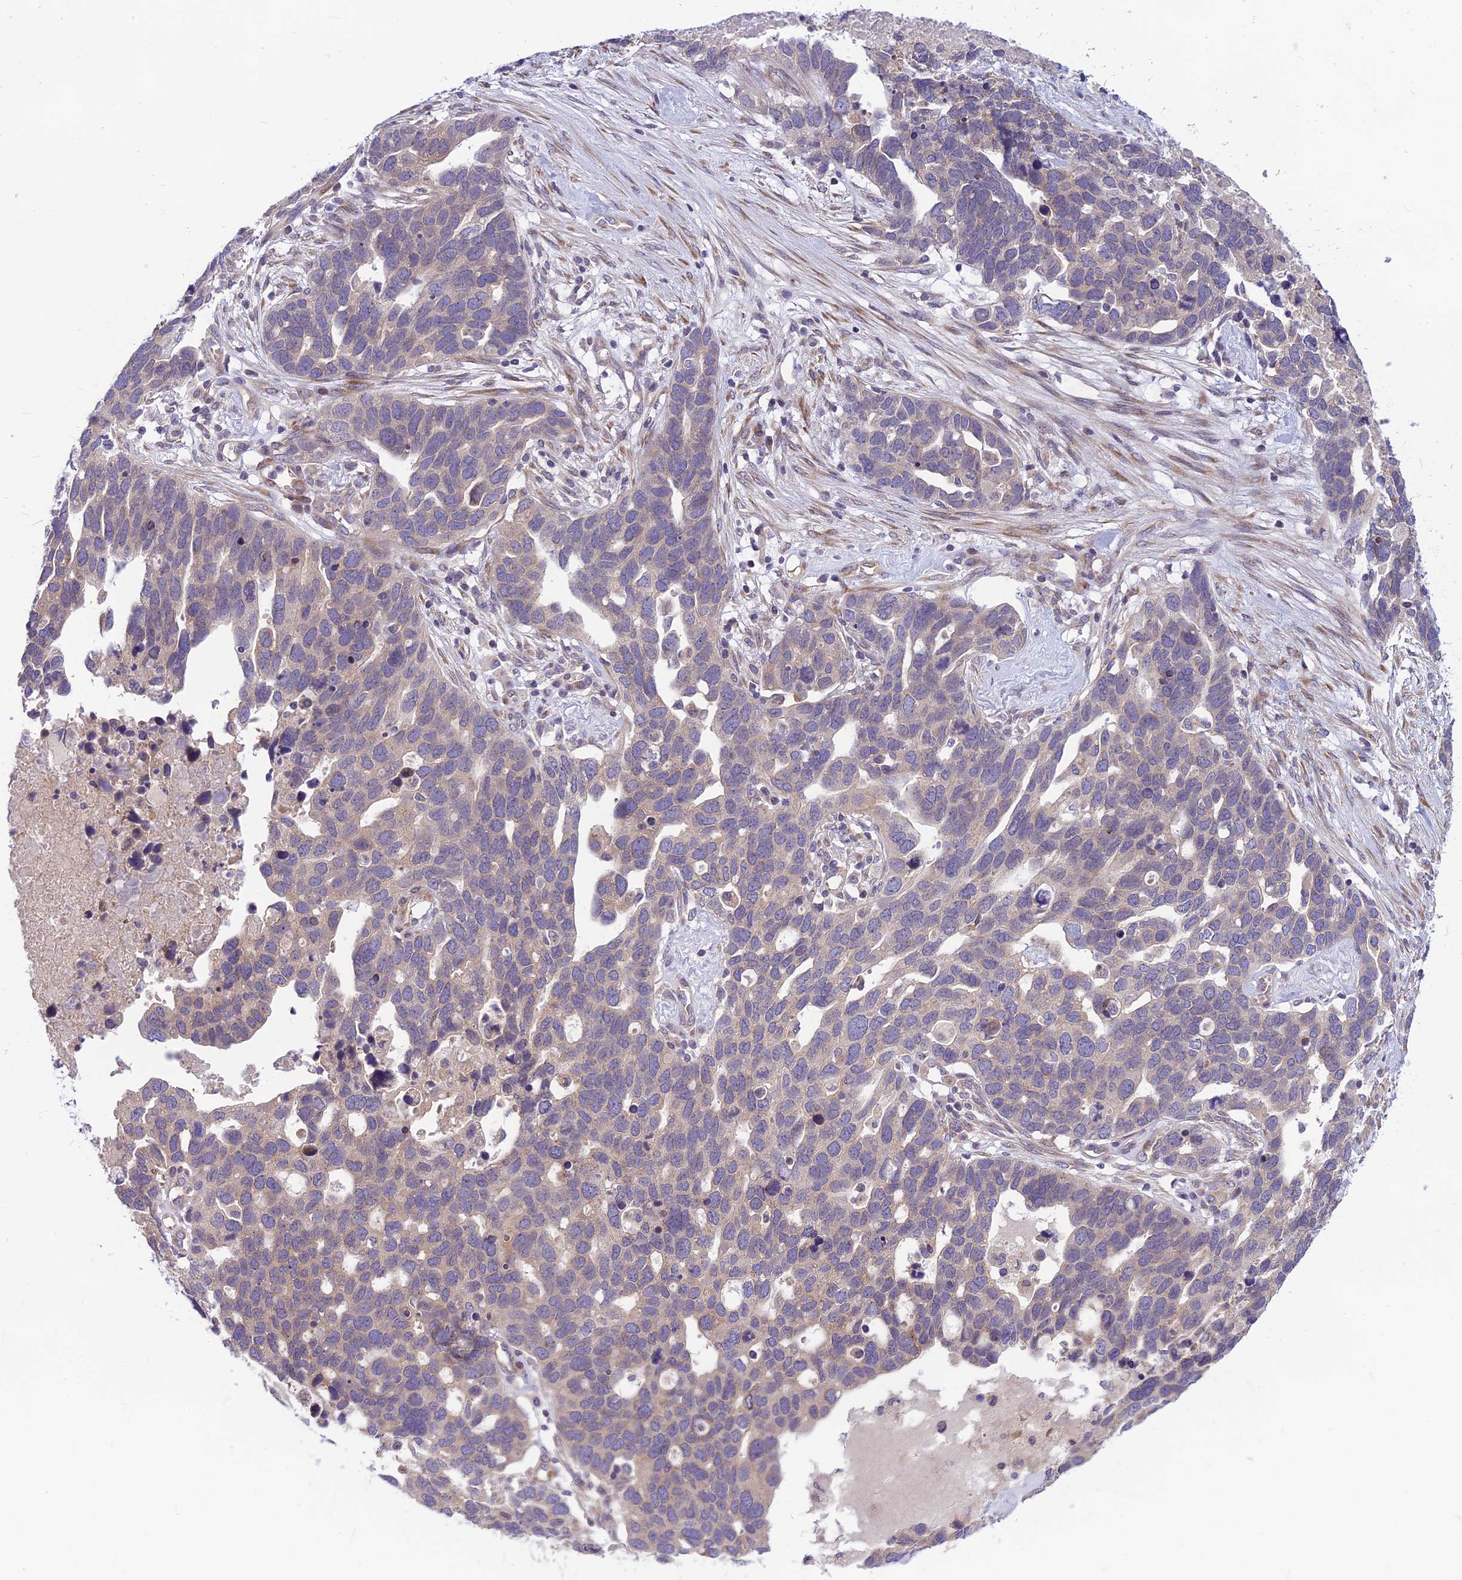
{"staining": {"intensity": "weak", "quantity": "<25%", "location": "cytoplasmic/membranous"}, "tissue": "ovarian cancer", "cell_type": "Tumor cells", "image_type": "cancer", "snomed": [{"axis": "morphology", "description": "Cystadenocarcinoma, serous, NOS"}, {"axis": "topography", "description": "Ovary"}], "caption": "IHC of ovarian cancer (serous cystadenocarcinoma) displays no staining in tumor cells. (DAB immunohistochemistry (IHC), high magnification).", "gene": "PTCD2", "patient": {"sex": "female", "age": 54}}